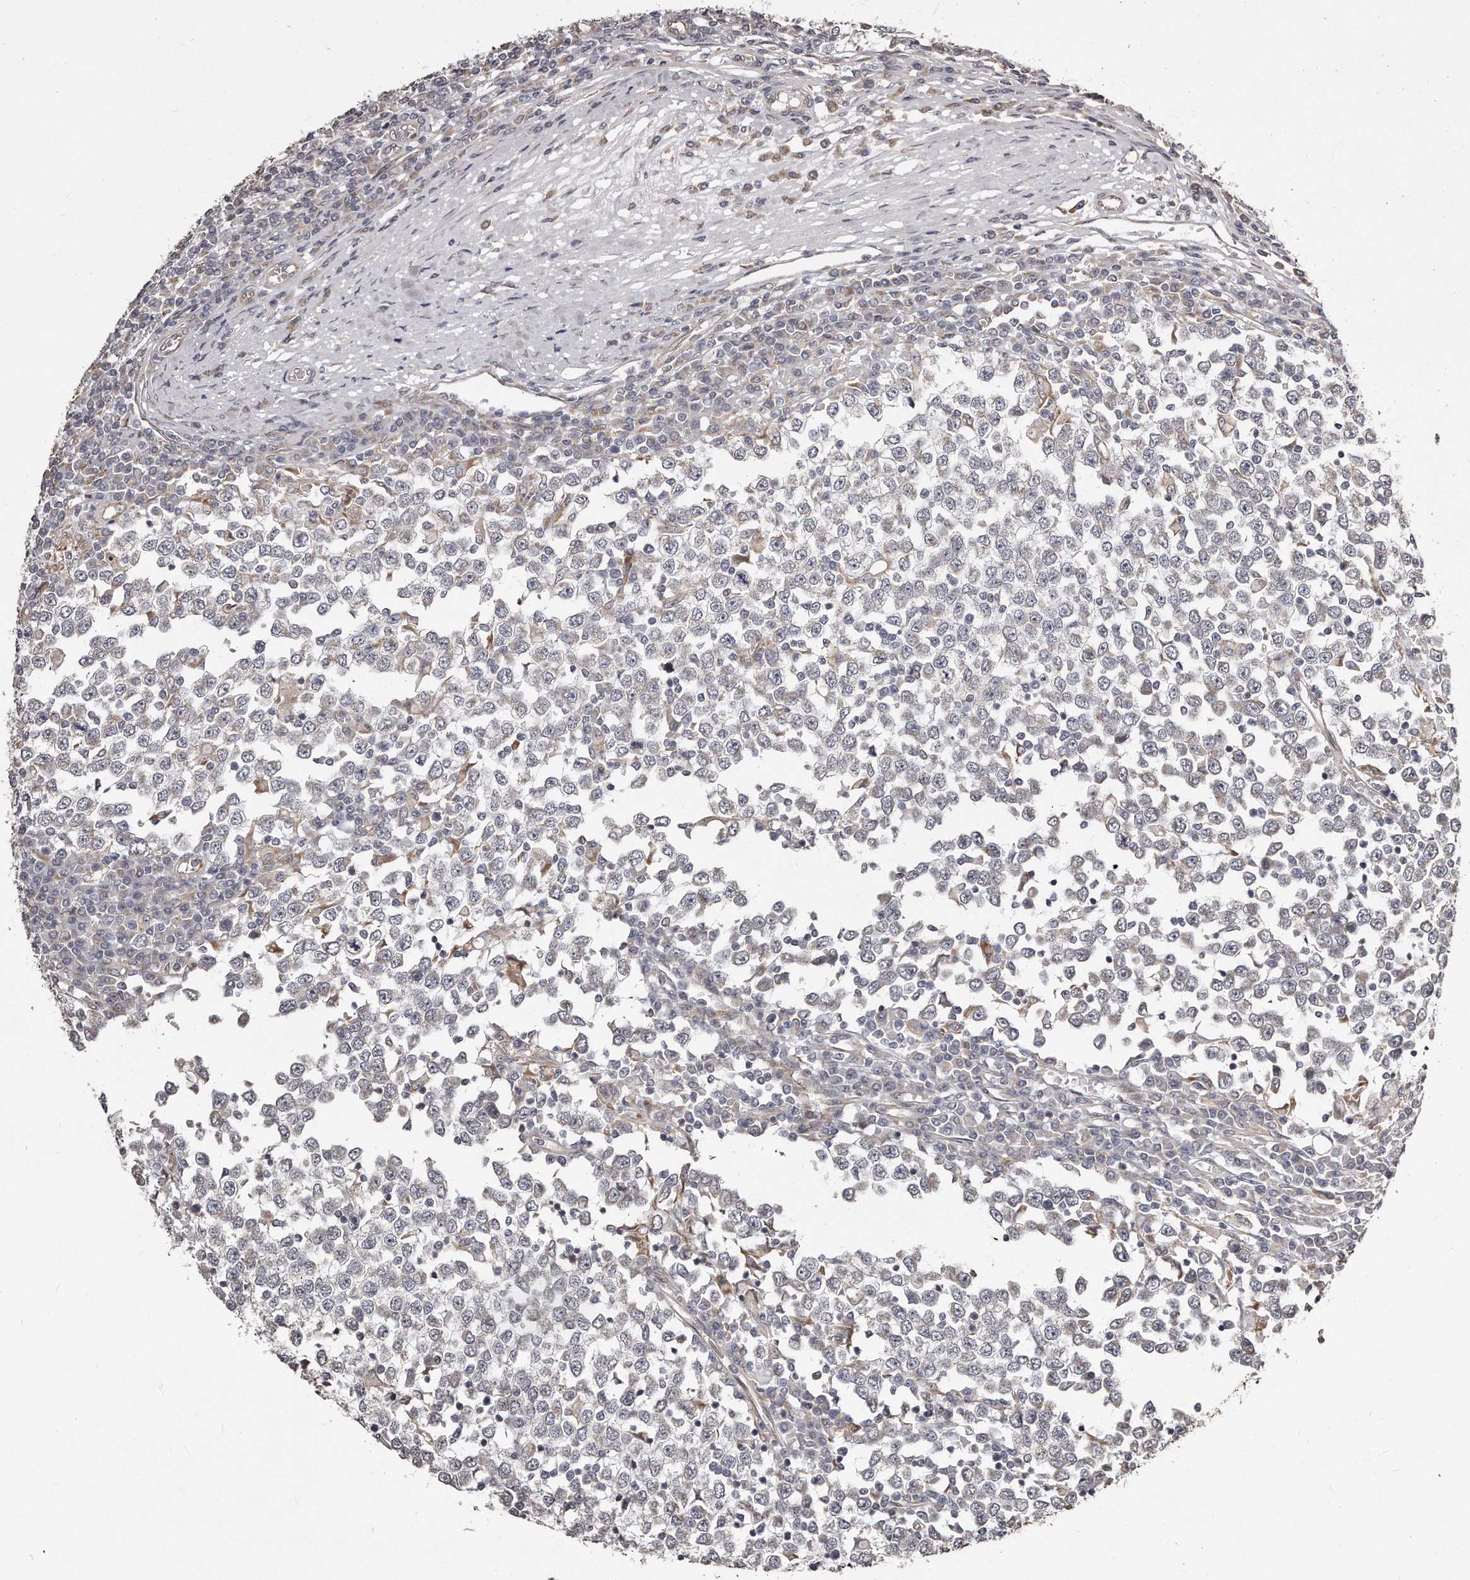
{"staining": {"intensity": "negative", "quantity": "none", "location": "none"}, "tissue": "testis cancer", "cell_type": "Tumor cells", "image_type": "cancer", "snomed": [{"axis": "morphology", "description": "Seminoma, NOS"}, {"axis": "topography", "description": "Testis"}], "caption": "IHC of testis seminoma reveals no expression in tumor cells.", "gene": "TRAPPC14", "patient": {"sex": "male", "age": 65}}